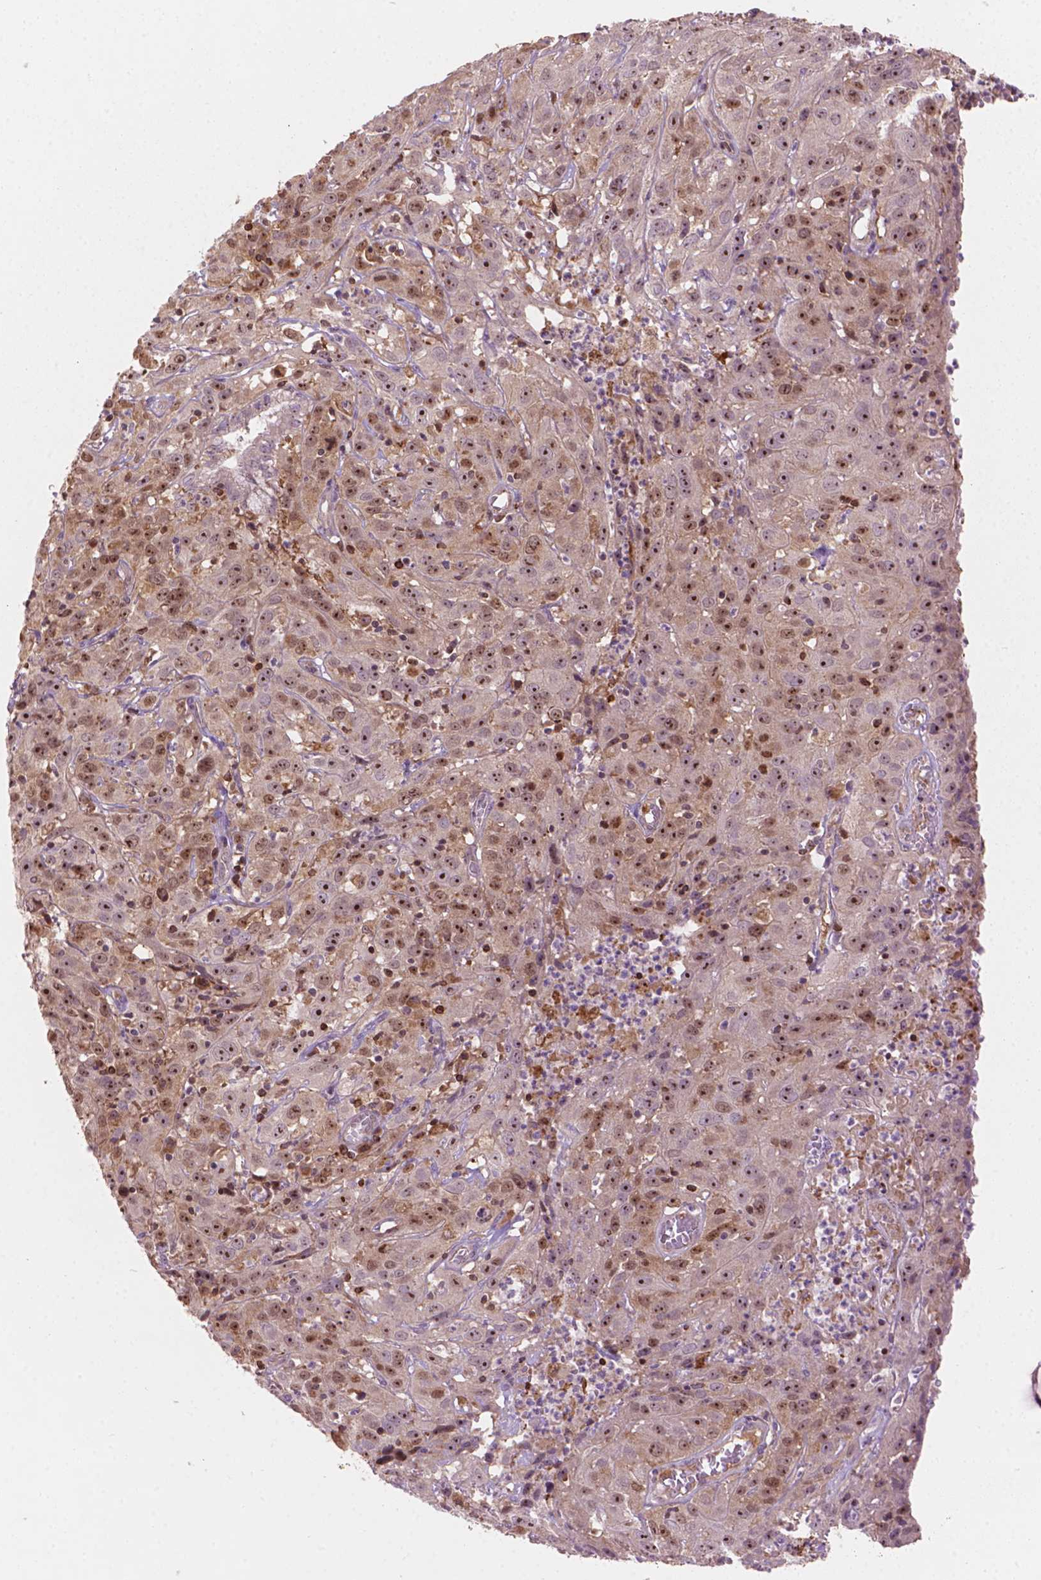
{"staining": {"intensity": "moderate", "quantity": ">75%", "location": "nuclear"}, "tissue": "cervical cancer", "cell_type": "Tumor cells", "image_type": "cancer", "snomed": [{"axis": "morphology", "description": "Squamous cell carcinoma, NOS"}, {"axis": "topography", "description": "Cervix"}], "caption": "Tumor cells exhibit moderate nuclear expression in approximately >75% of cells in cervical squamous cell carcinoma.", "gene": "SMC2", "patient": {"sex": "female", "age": 32}}